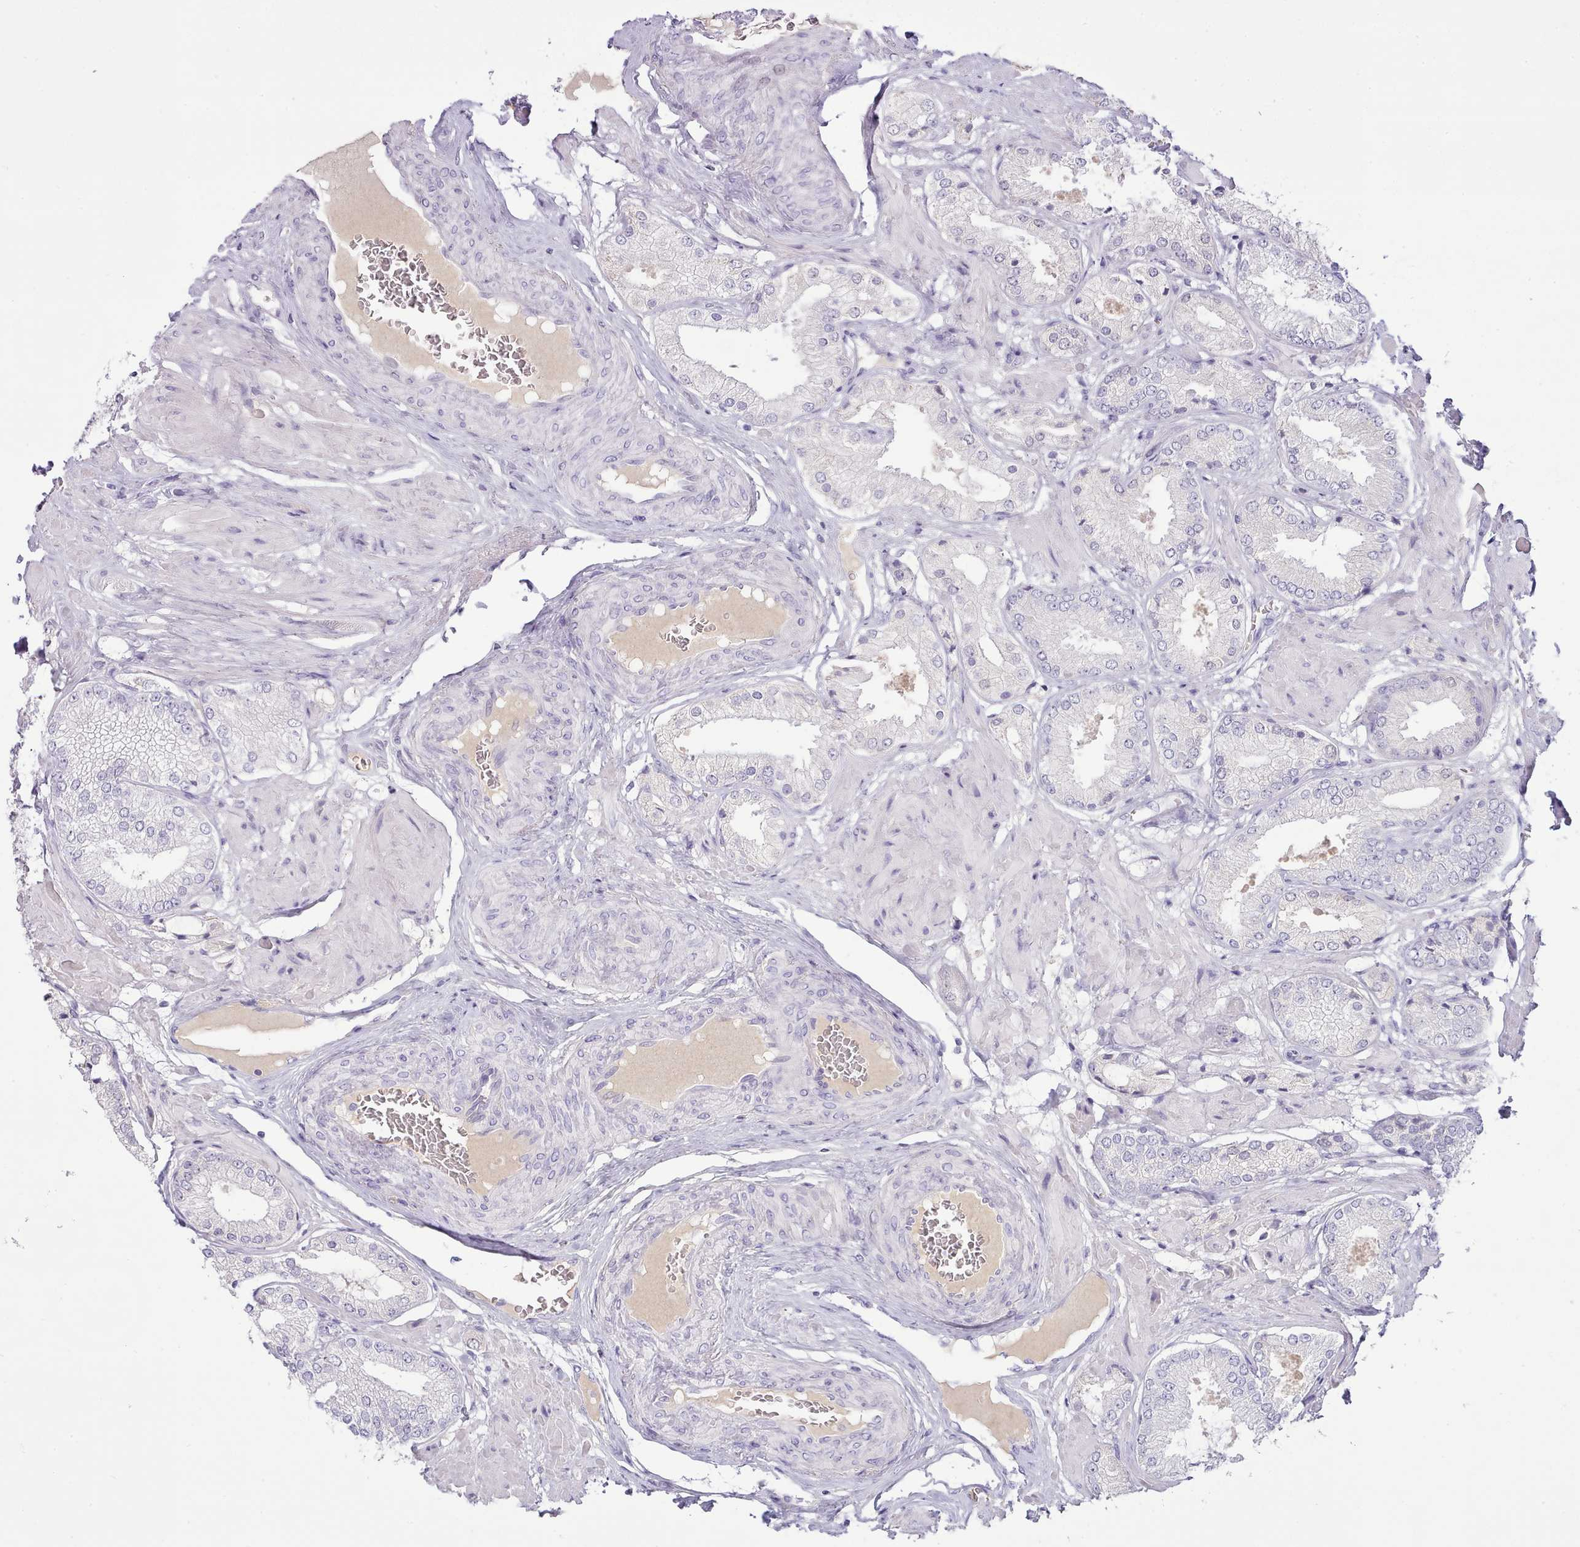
{"staining": {"intensity": "negative", "quantity": "none", "location": "none"}, "tissue": "prostate cancer", "cell_type": "Tumor cells", "image_type": "cancer", "snomed": [{"axis": "morphology", "description": "Adenocarcinoma, High grade"}, {"axis": "topography", "description": "Prostate and seminal vesicle, NOS"}], "caption": "A high-resolution photomicrograph shows immunohistochemistry staining of adenocarcinoma (high-grade) (prostate), which displays no significant staining in tumor cells. Brightfield microscopy of immunohistochemistry stained with DAB (3,3'-diaminobenzidine) (brown) and hematoxylin (blue), captured at high magnification.", "gene": "TOX2", "patient": {"sex": "male", "age": 64}}